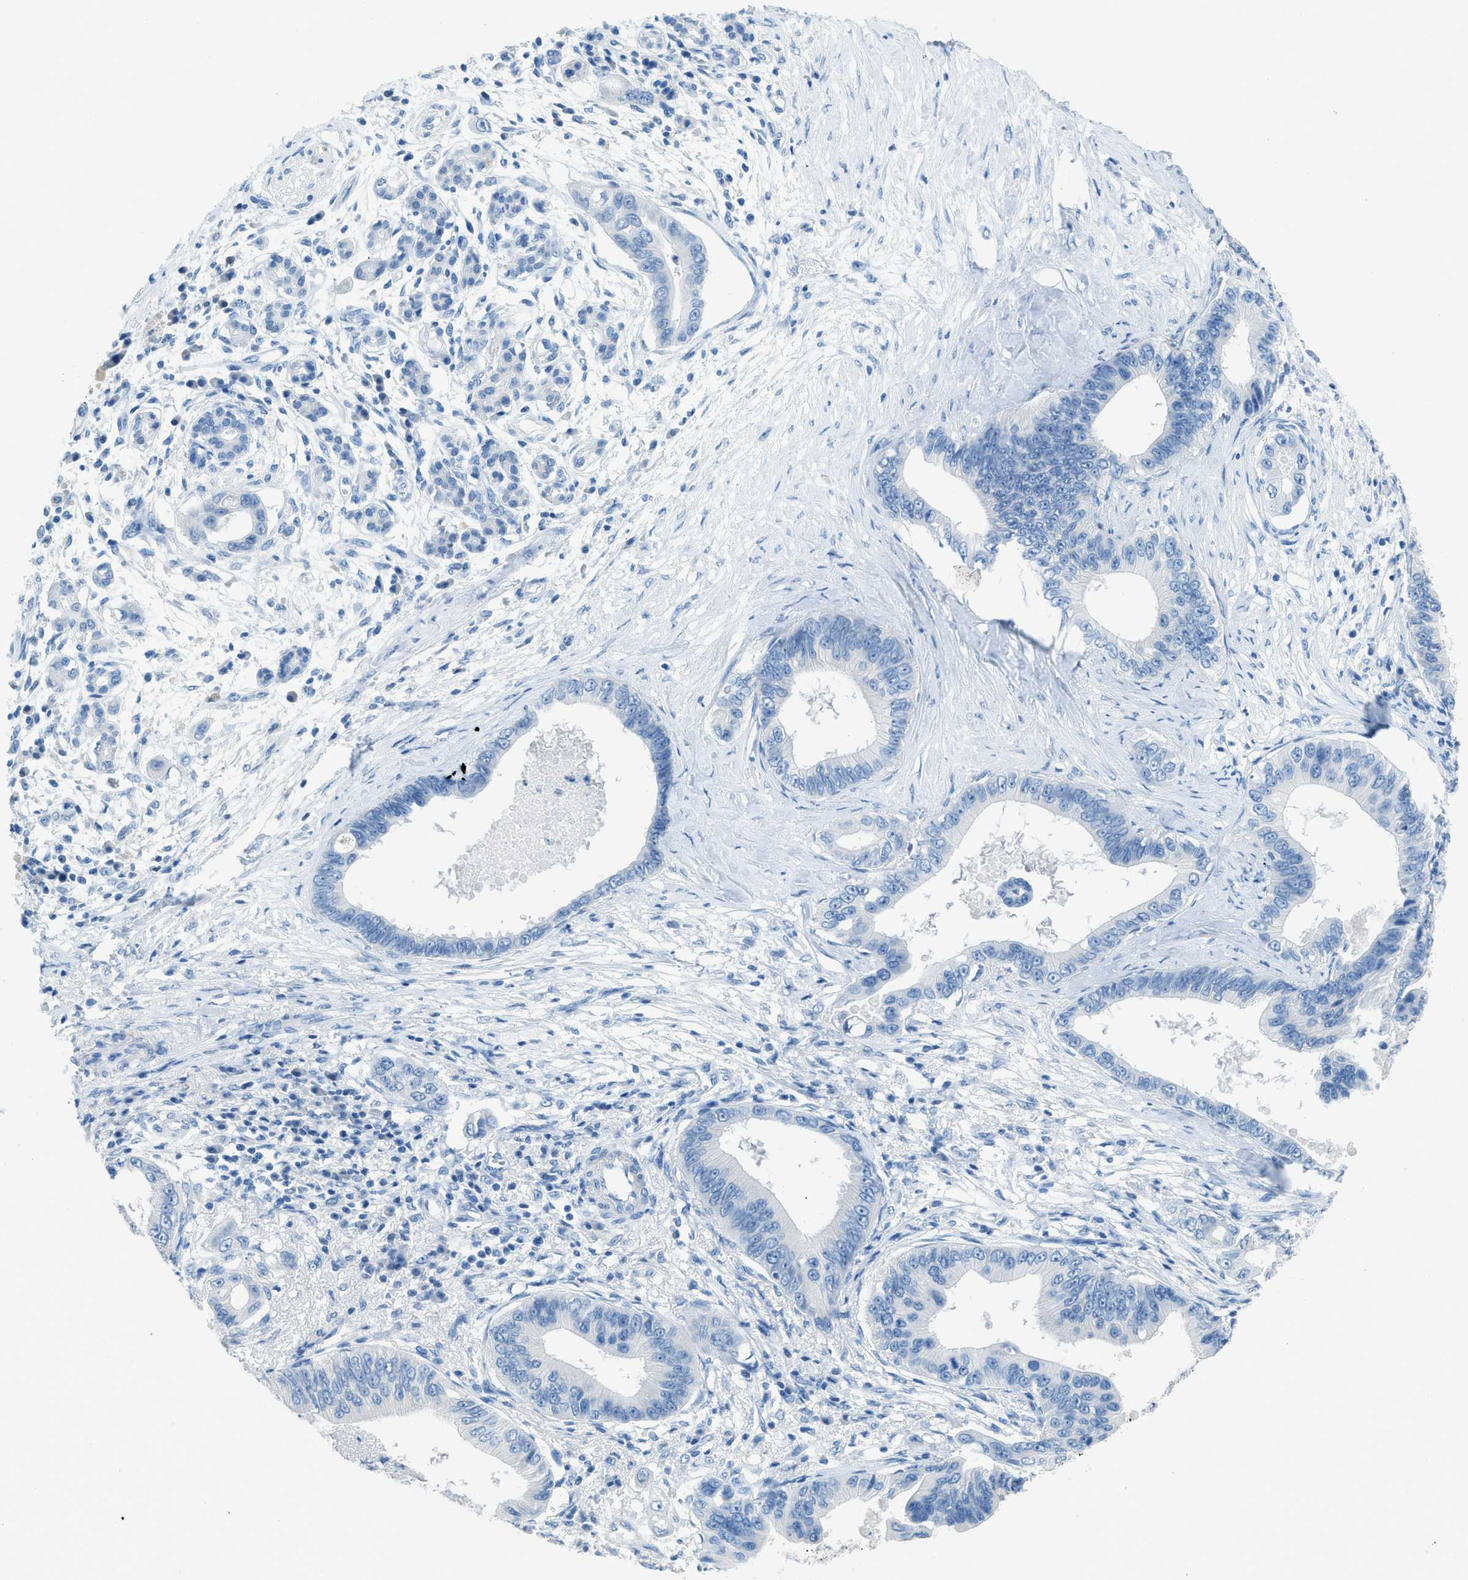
{"staining": {"intensity": "negative", "quantity": "none", "location": "none"}, "tissue": "pancreatic cancer", "cell_type": "Tumor cells", "image_type": "cancer", "snomed": [{"axis": "morphology", "description": "Adenocarcinoma, NOS"}, {"axis": "topography", "description": "Pancreas"}], "caption": "There is no significant staining in tumor cells of pancreatic cancer (adenocarcinoma).", "gene": "ACAN", "patient": {"sex": "male", "age": 77}}